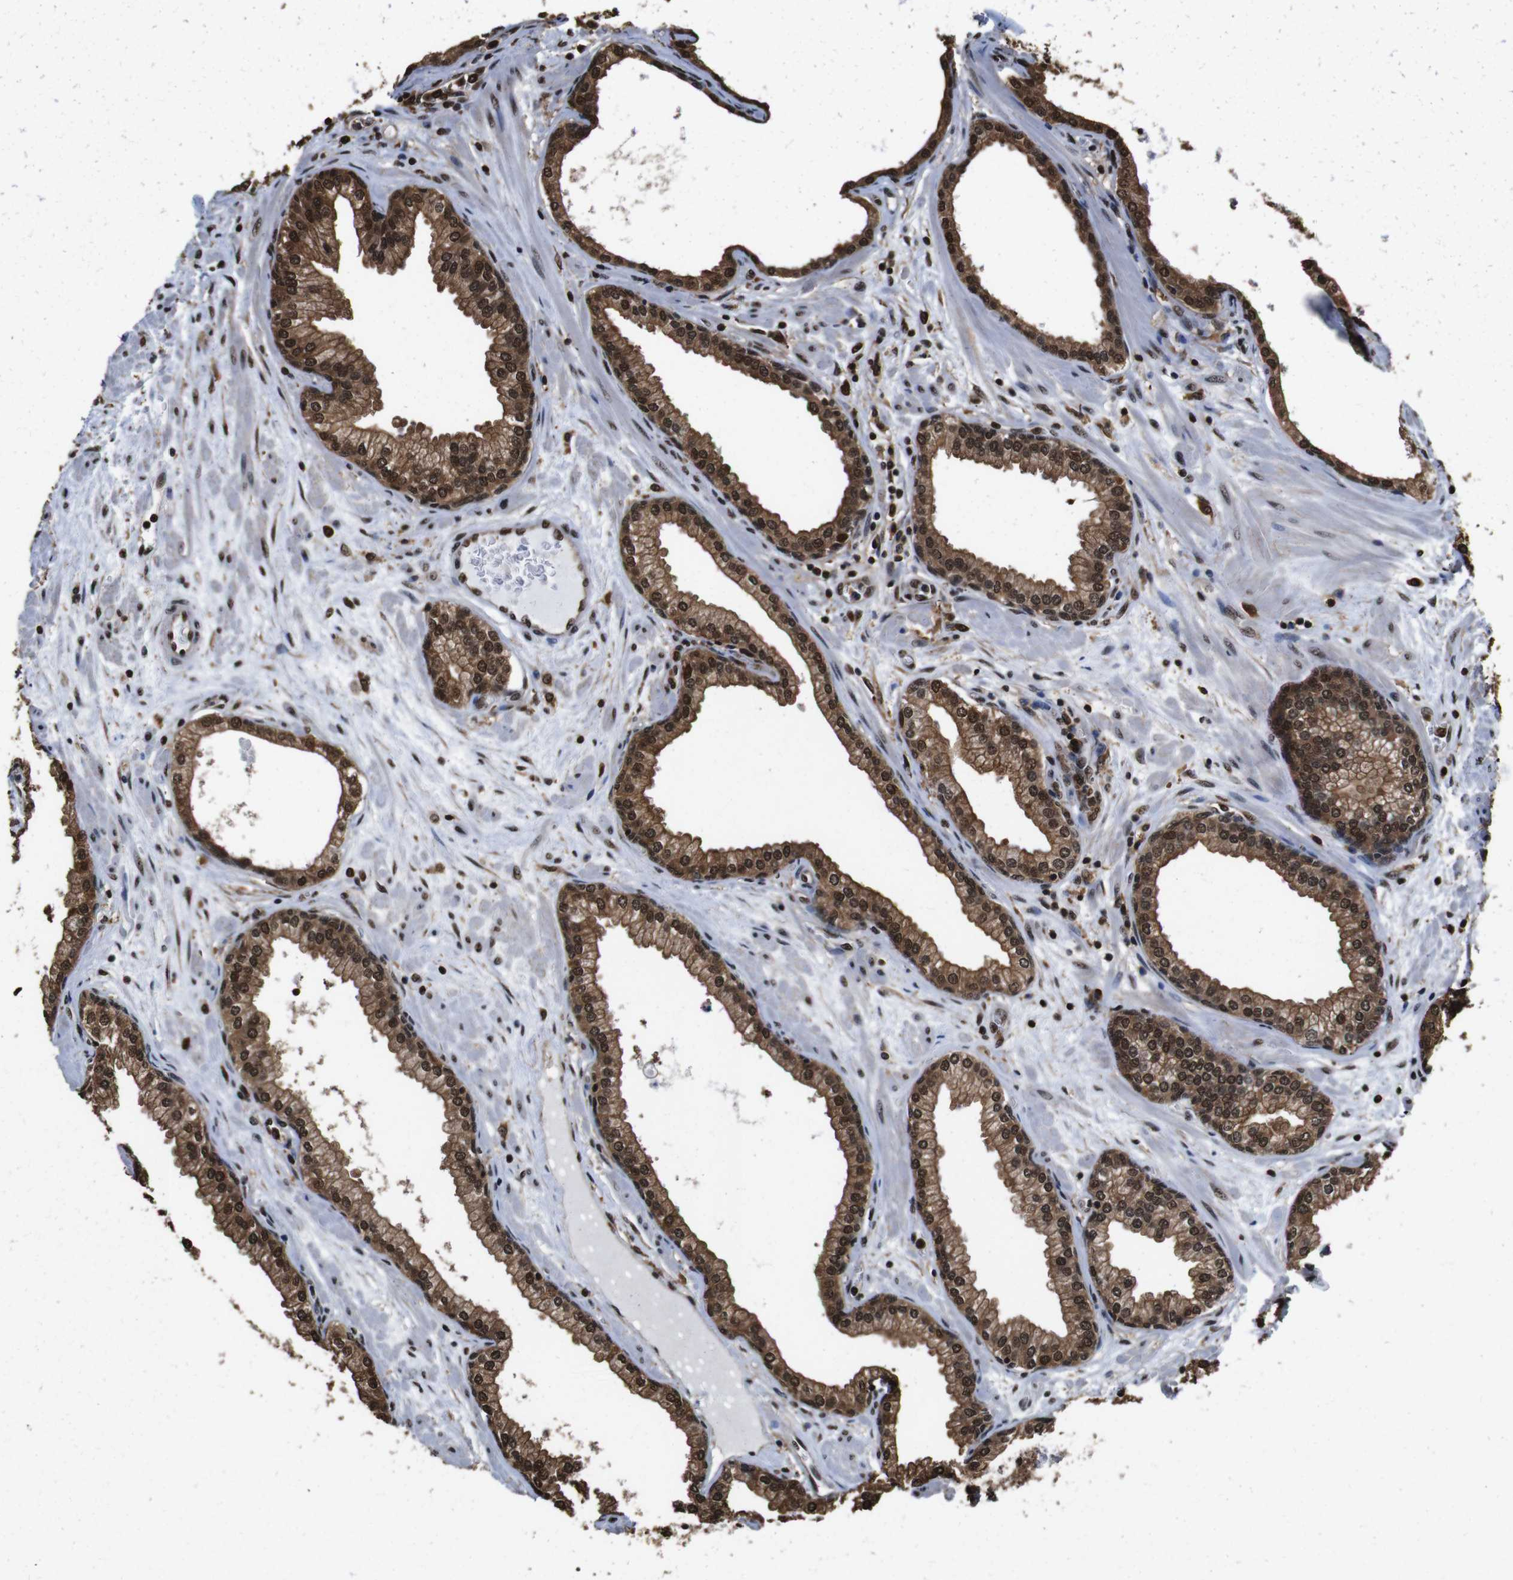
{"staining": {"intensity": "strong", "quantity": ">75%", "location": "cytoplasmic/membranous,nuclear"}, "tissue": "prostate", "cell_type": "Glandular cells", "image_type": "normal", "snomed": [{"axis": "morphology", "description": "Normal tissue, NOS"}, {"axis": "morphology", "description": "Urothelial carcinoma, Low grade"}, {"axis": "topography", "description": "Urinary bladder"}, {"axis": "topography", "description": "Prostate"}], "caption": "A high amount of strong cytoplasmic/membranous,nuclear positivity is present in approximately >75% of glandular cells in normal prostate. (IHC, brightfield microscopy, high magnification).", "gene": "VCP", "patient": {"sex": "male", "age": 60}}